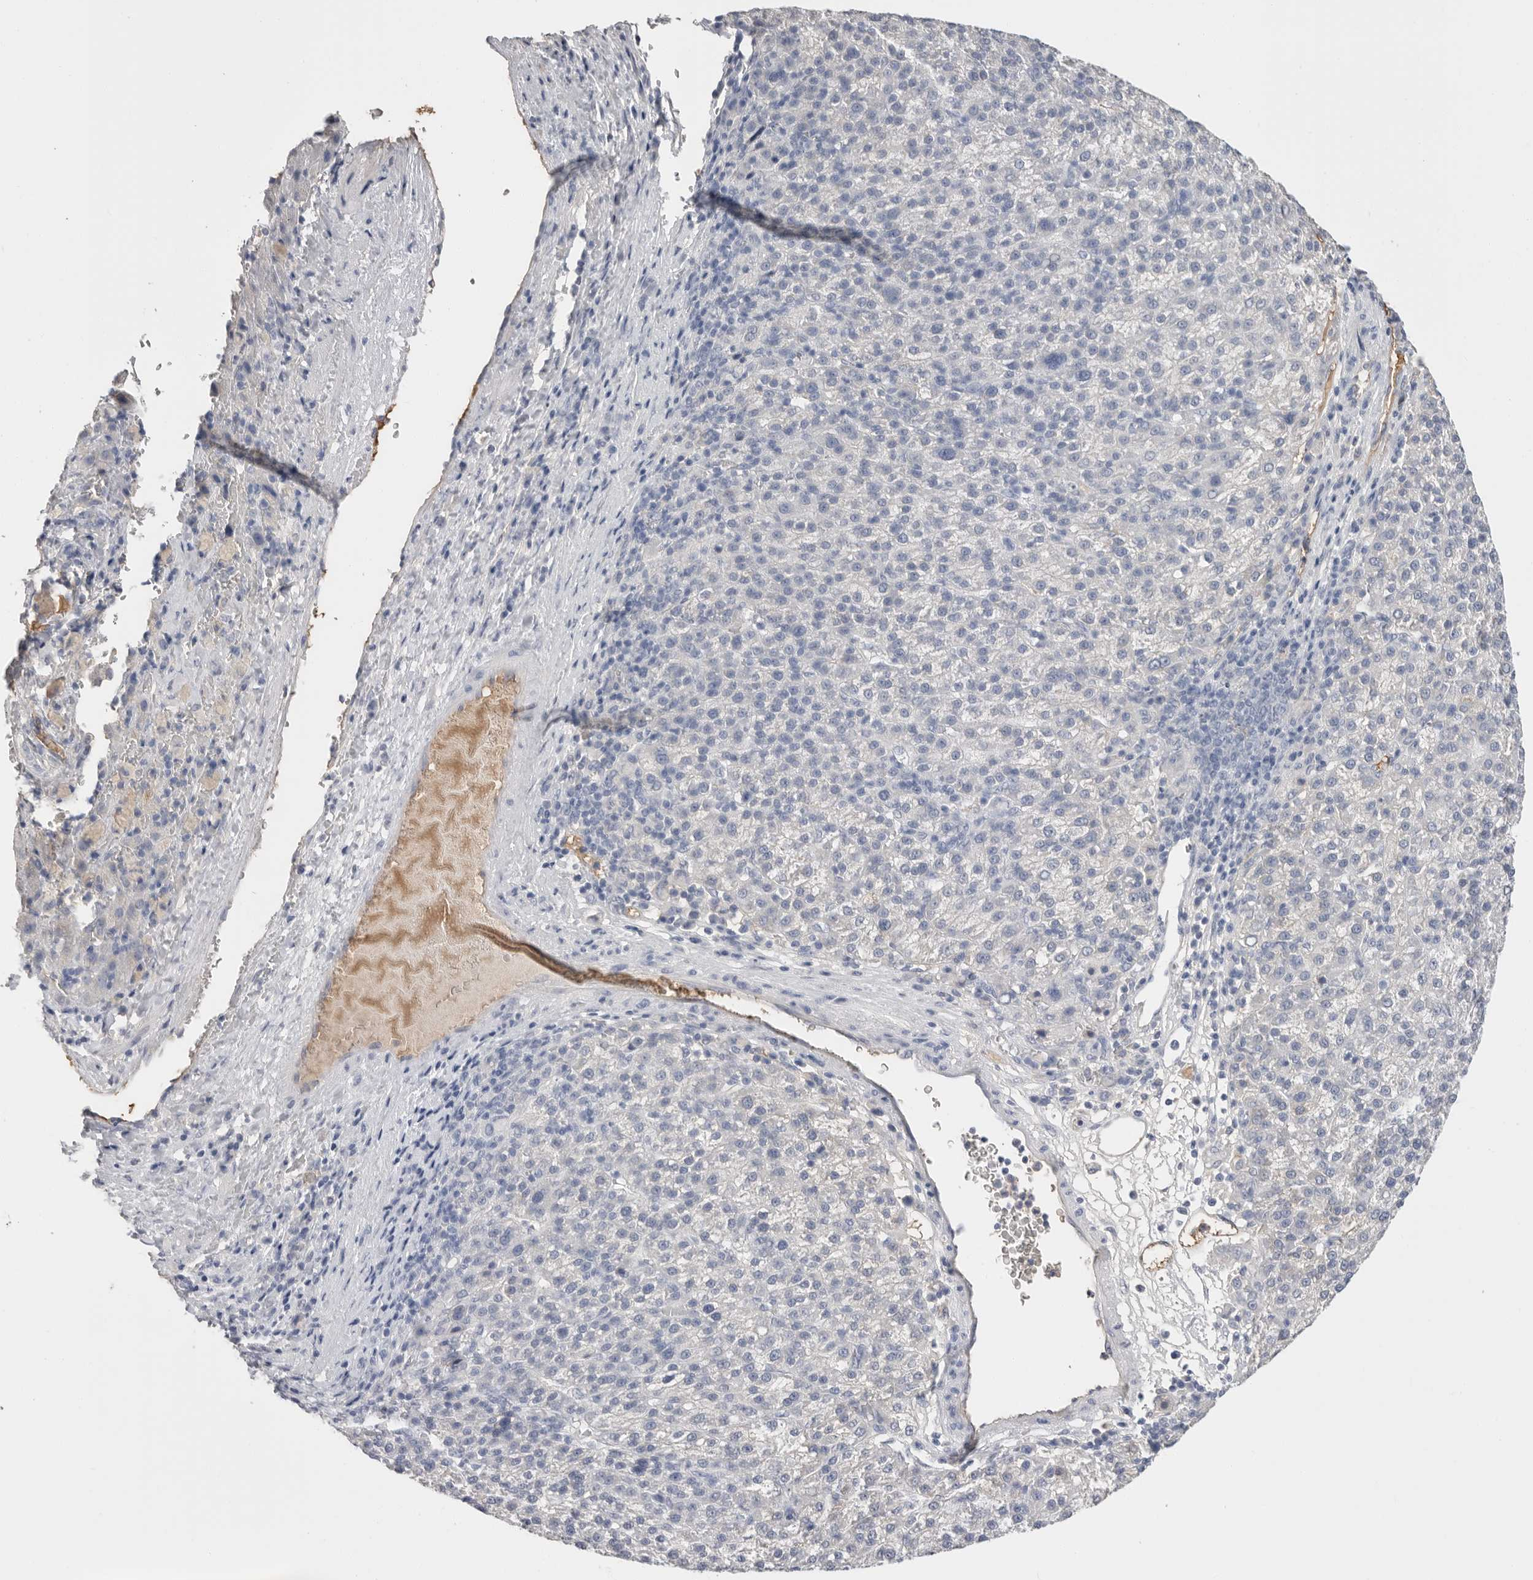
{"staining": {"intensity": "negative", "quantity": "none", "location": "none"}, "tissue": "liver cancer", "cell_type": "Tumor cells", "image_type": "cancer", "snomed": [{"axis": "morphology", "description": "Carcinoma, Hepatocellular, NOS"}, {"axis": "topography", "description": "Liver"}], "caption": "This is a histopathology image of IHC staining of hepatocellular carcinoma (liver), which shows no positivity in tumor cells.", "gene": "APOA2", "patient": {"sex": "female", "age": 58}}